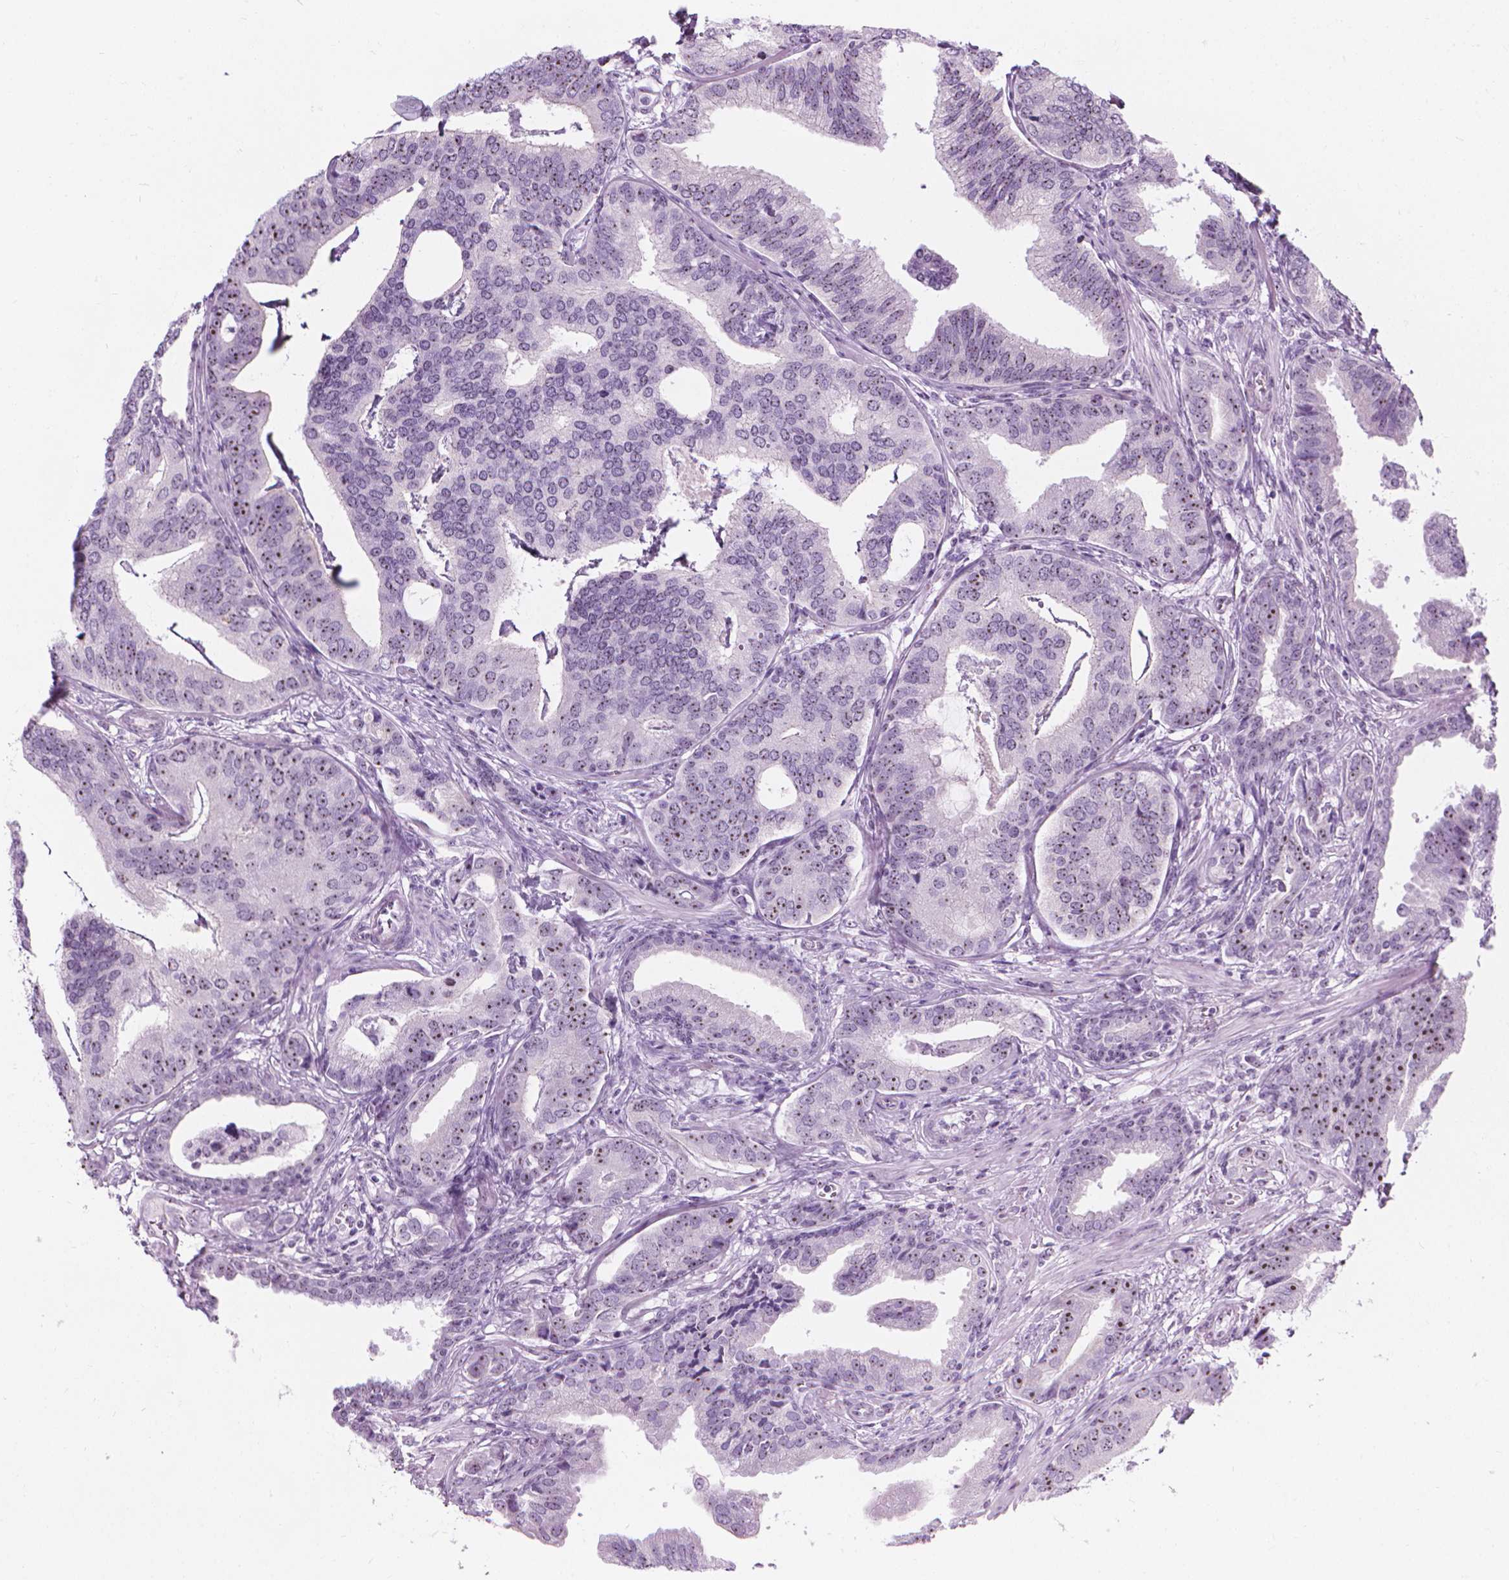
{"staining": {"intensity": "moderate", "quantity": "25%-75%", "location": "nuclear"}, "tissue": "prostate cancer", "cell_type": "Tumor cells", "image_type": "cancer", "snomed": [{"axis": "morphology", "description": "Adenocarcinoma, NOS"}, {"axis": "topography", "description": "Prostate"}], "caption": "Protein expression analysis of prostate adenocarcinoma exhibits moderate nuclear staining in about 25%-75% of tumor cells.", "gene": "NOL7", "patient": {"sex": "male", "age": 64}}